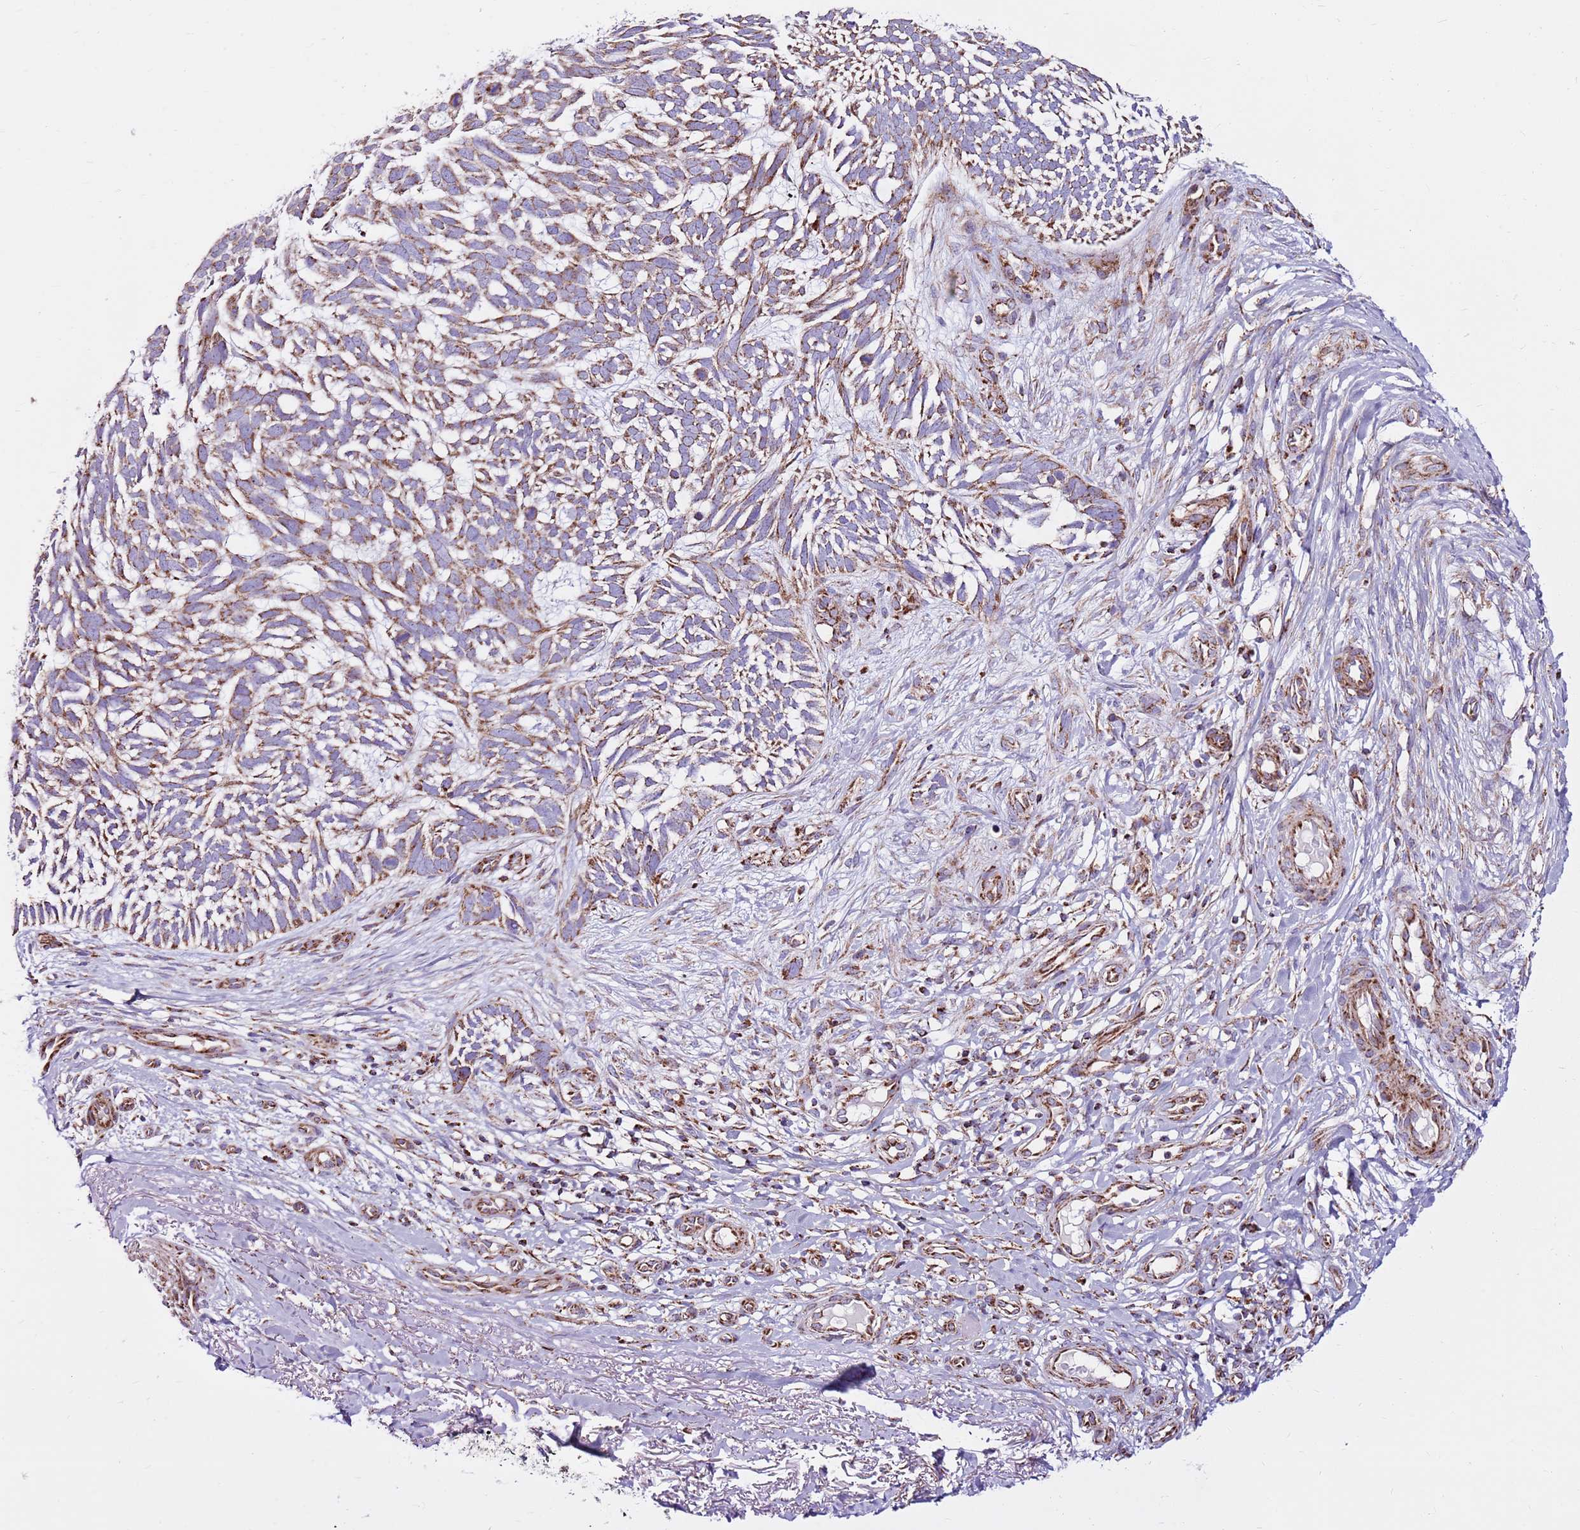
{"staining": {"intensity": "moderate", "quantity": ">75%", "location": "cytoplasmic/membranous"}, "tissue": "skin cancer", "cell_type": "Tumor cells", "image_type": "cancer", "snomed": [{"axis": "morphology", "description": "Basal cell carcinoma"}, {"axis": "topography", "description": "Skin"}], "caption": "Brown immunohistochemical staining in skin basal cell carcinoma exhibits moderate cytoplasmic/membranous positivity in about >75% of tumor cells. (DAB IHC, brown staining for protein, blue staining for nuclei).", "gene": "HECTD4", "patient": {"sex": "male", "age": 88}}